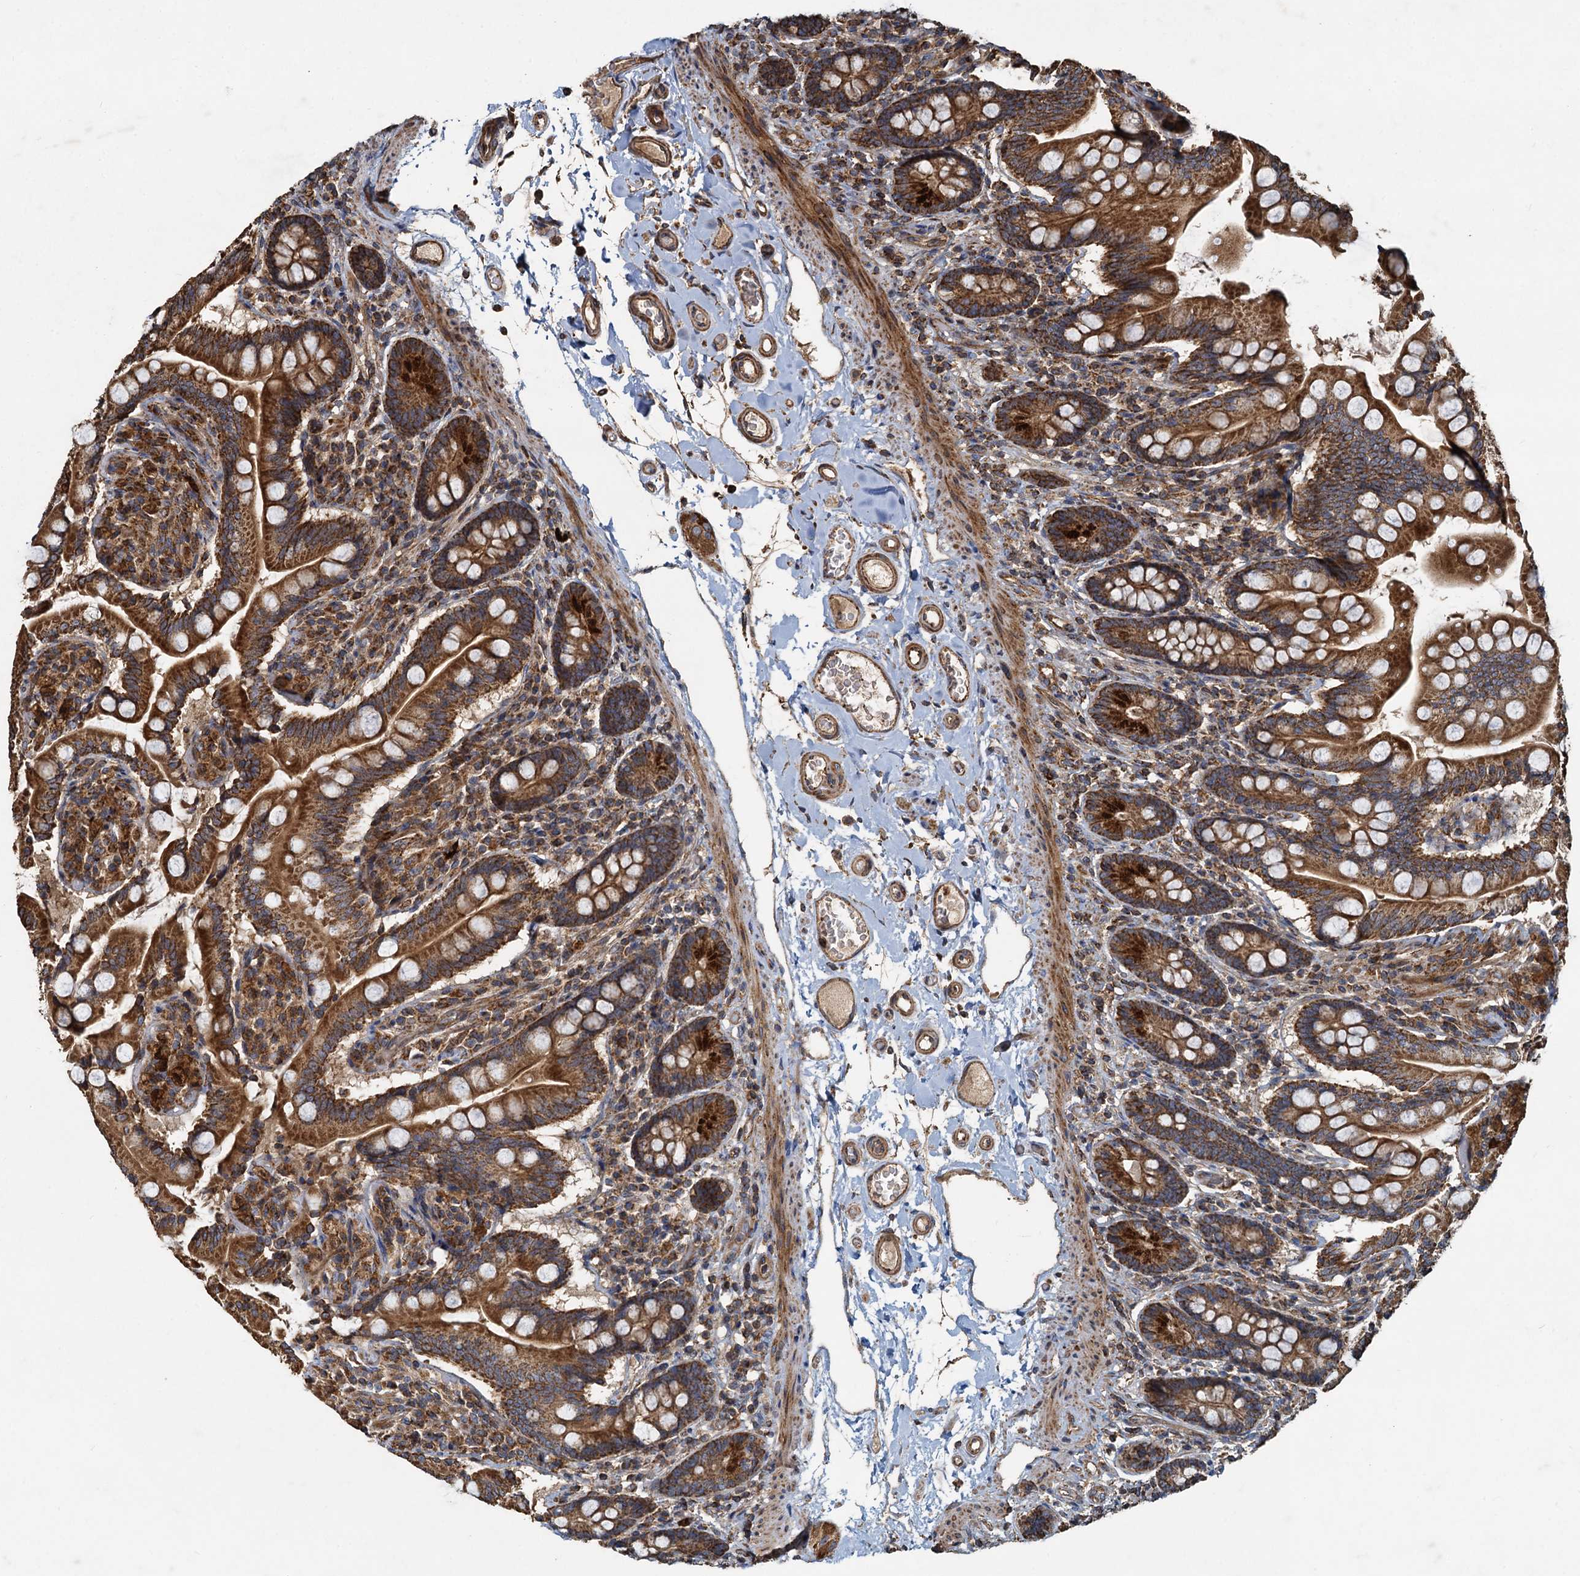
{"staining": {"intensity": "strong", "quantity": ">75%", "location": "cytoplasmic/membranous"}, "tissue": "small intestine", "cell_type": "Glandular cells", "image_type": "normal", "snomed": [{"axis": "morphology", "description": "Normal tissue, NOS"}, {"axis": "topography", "description": "Small intestine"}], "caption": "Immunohistochemistry (IHC) histopathology image of unremarkable small intestine stained for a protein (brown), which shows high levels of strong cytoplasmic/membranous staining in about >75% of glandular cells.", "gene": "SDS", "patient": {"sex": "female", "age": 64}}